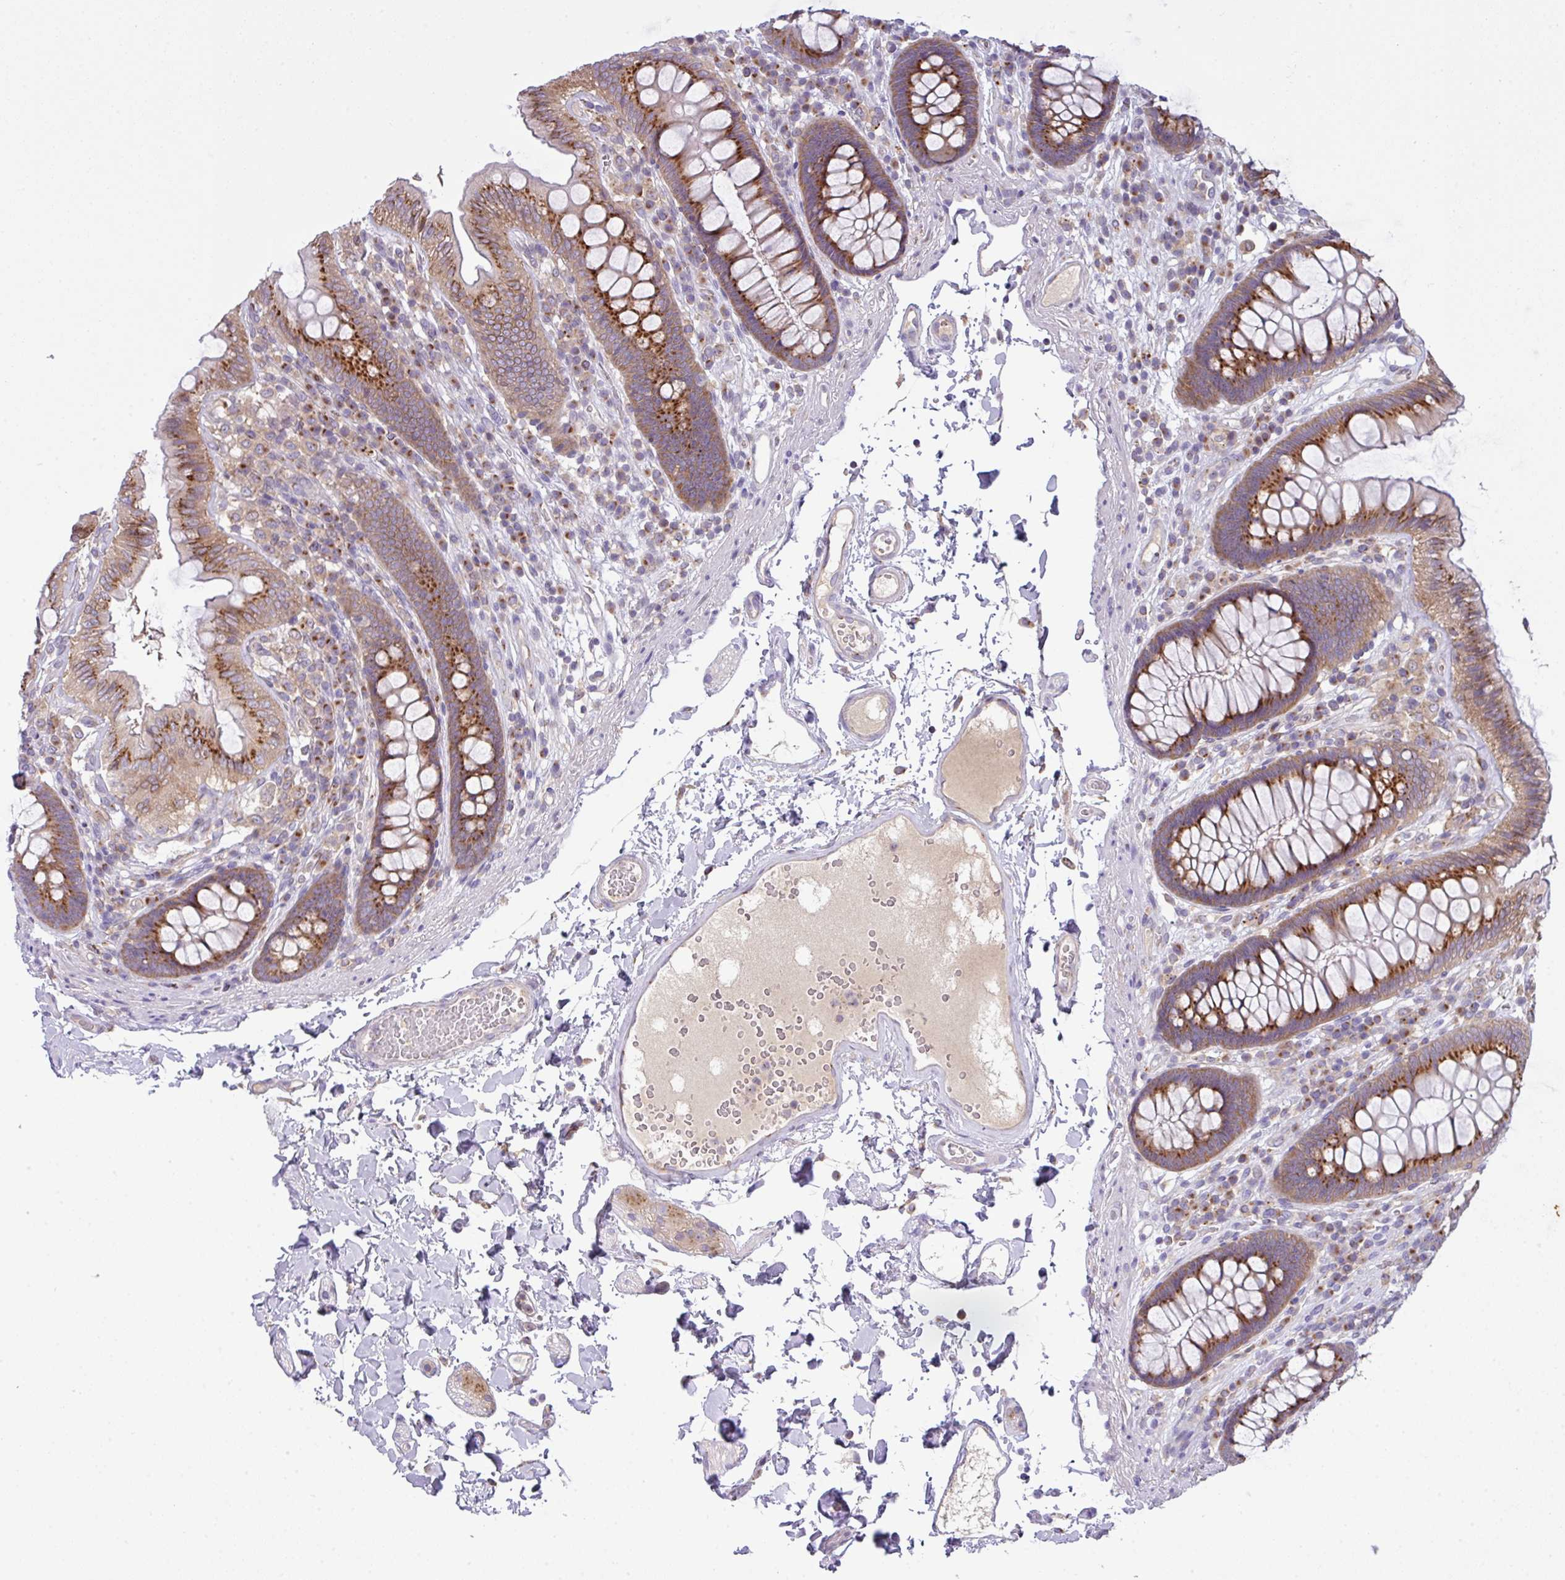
{"staining": {"intensity": "negative", "quantity": "none", "location": "none"}, "tissue": "colon", "cell_type": "Endothelial cells", "image_type": "normal", "snomed": [{"axis": "morphology", "description": "Normal tissue, NOS"}, {"axis": "topography", "description": "Colon"}], "caption": "DAB immunohistochemical staining of unremarkable human colon reveals no significant expression in endothelial cells. The staining is performed using DAB brown chromogen with nuclei counter-stained in using hematoxylin.", "gene": "VTI1A", "patient": {"sex": "male", "age": 84}}